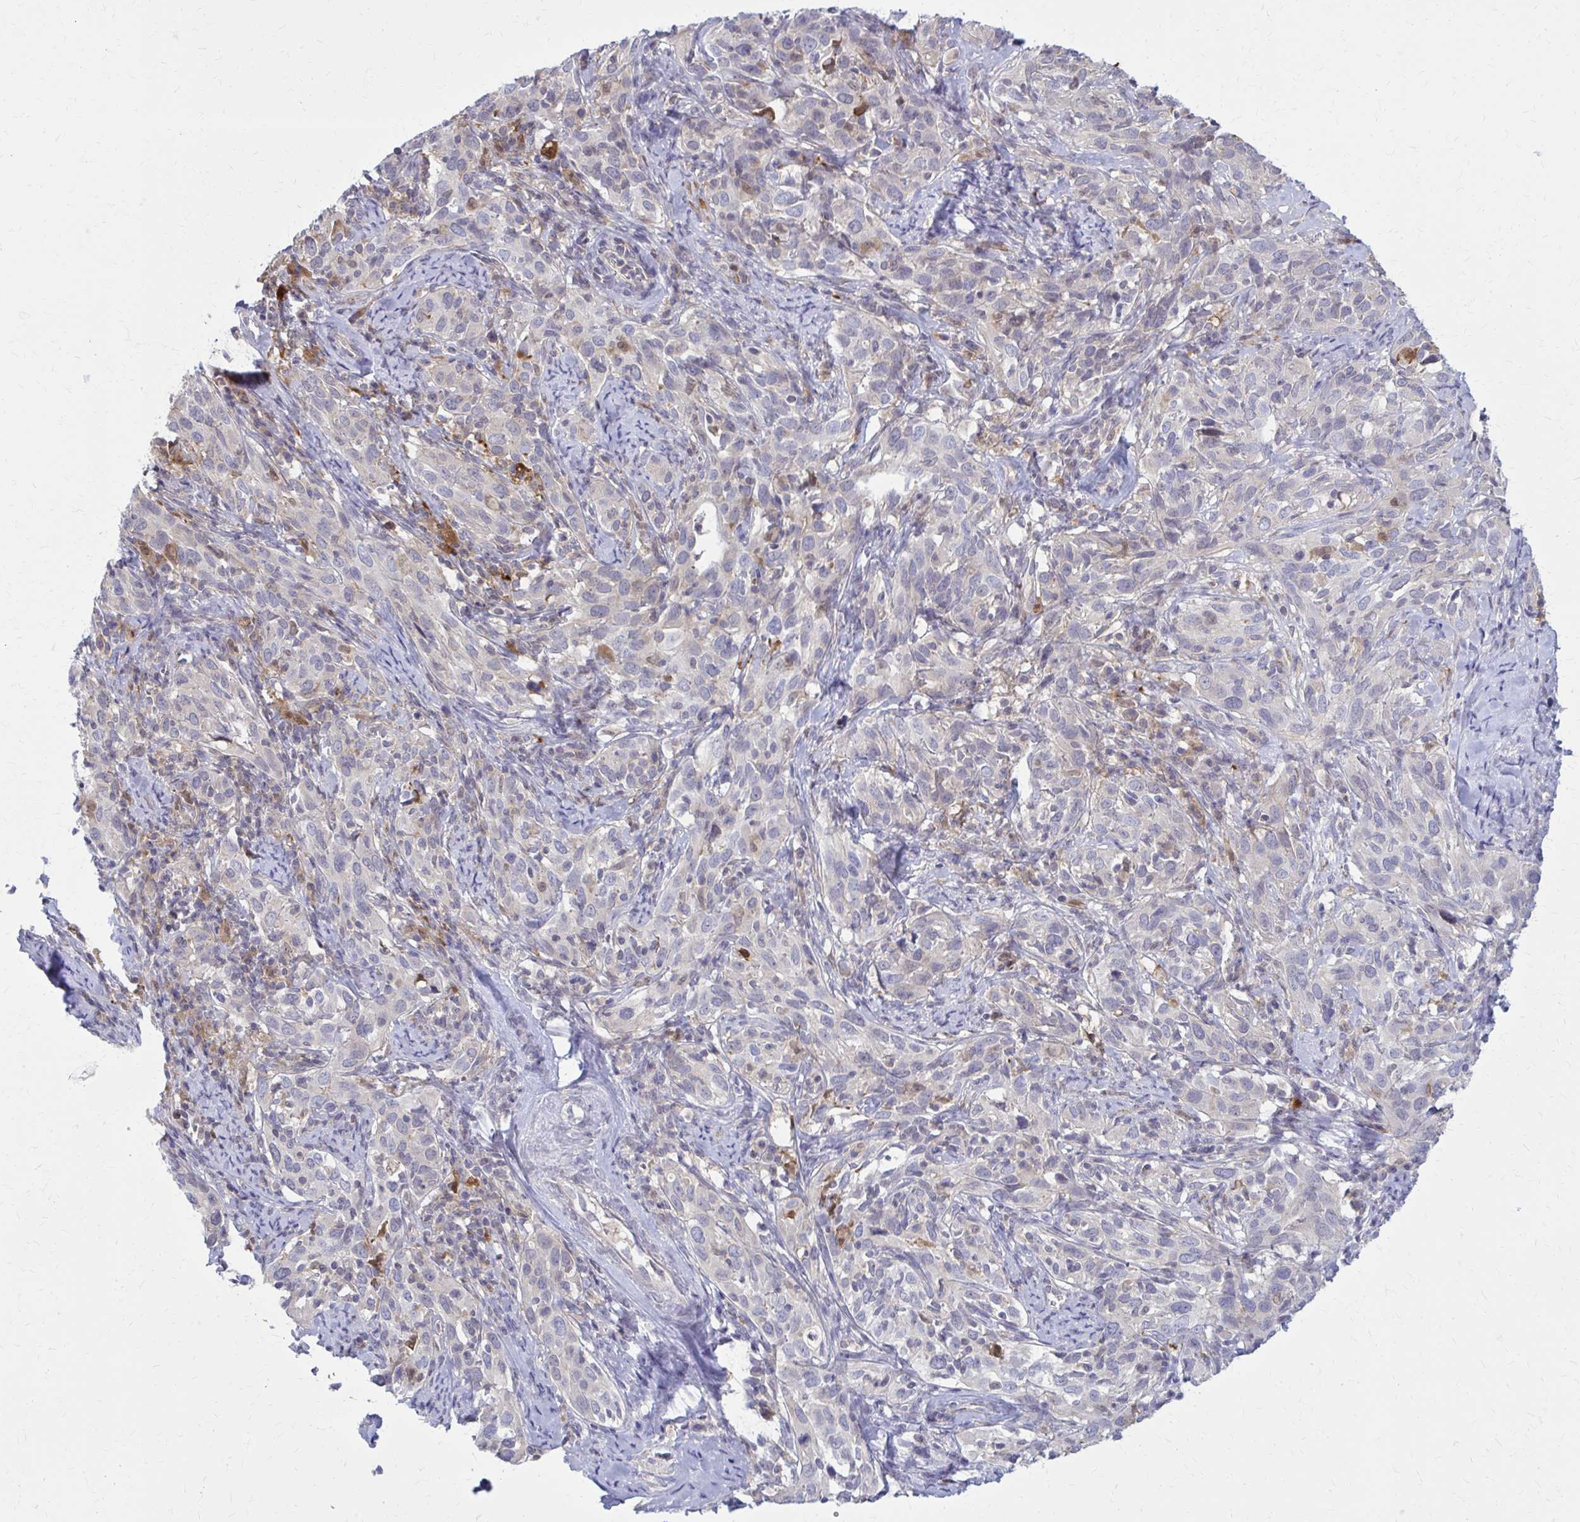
{"staining": {"intensity": "negative", "quantity": "none", "location": "none"}, "tissue": "cervical cancer", "cell_type": "Tumor cells", "image_type": "cancer", "snomed": [{"axis": "morphology", "description": "Normal tissue, NOS"}, {"axis": "morphology", "description": "Squamous cell carcinoma, NOS"}, {"axis": "topography", "description": "Cervix"}], "caption": "An IHC image of cervical cancer is shown. There is no staining in tumor cells of cervical cancer.", "gene": "DBI", "patient": {"sex": "female", "age": 51}}